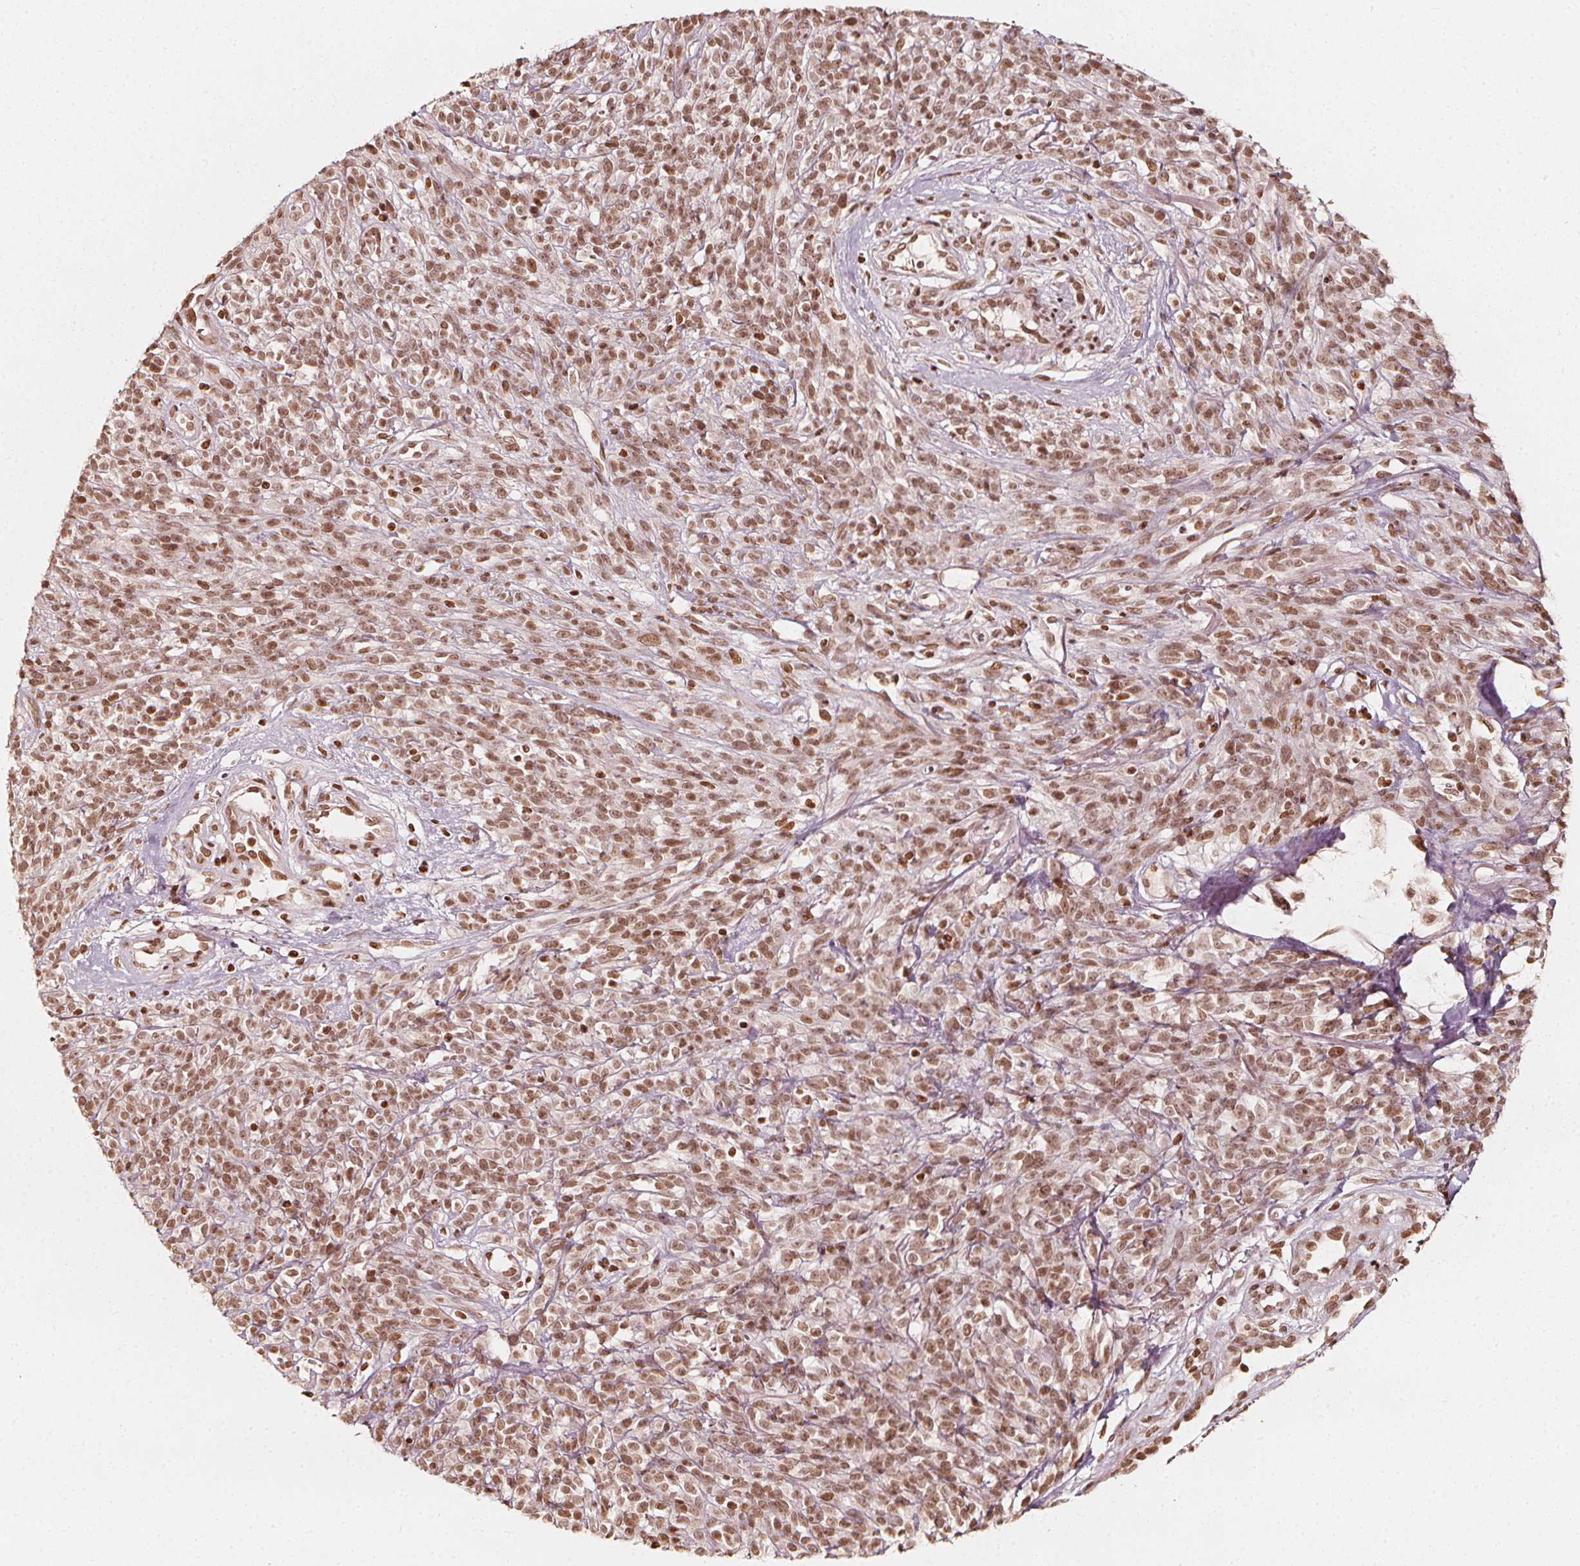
{"staining": {"intensity": "moderate", "quantity": ">75%", "location": "nuclear"}, "tissue": "melanoma", "cell_type": "Tumor cells", "image_type": "cancer", "snomed": [{"axis": "morphology", "description": "Malignant melanoma, NOS"}, {"axis": "topography", "description": "Skin"}, {"axis": "topography", "description": "Skin of trunk"}], "caption": "Immunohistochemistry (DAB) staining of human malignant melanoma demonstrates moderate nuclear protein staining in about >75% of tumor cells.", "gene": "H3C14", "patient": {"sex": "male", "age": 74}}